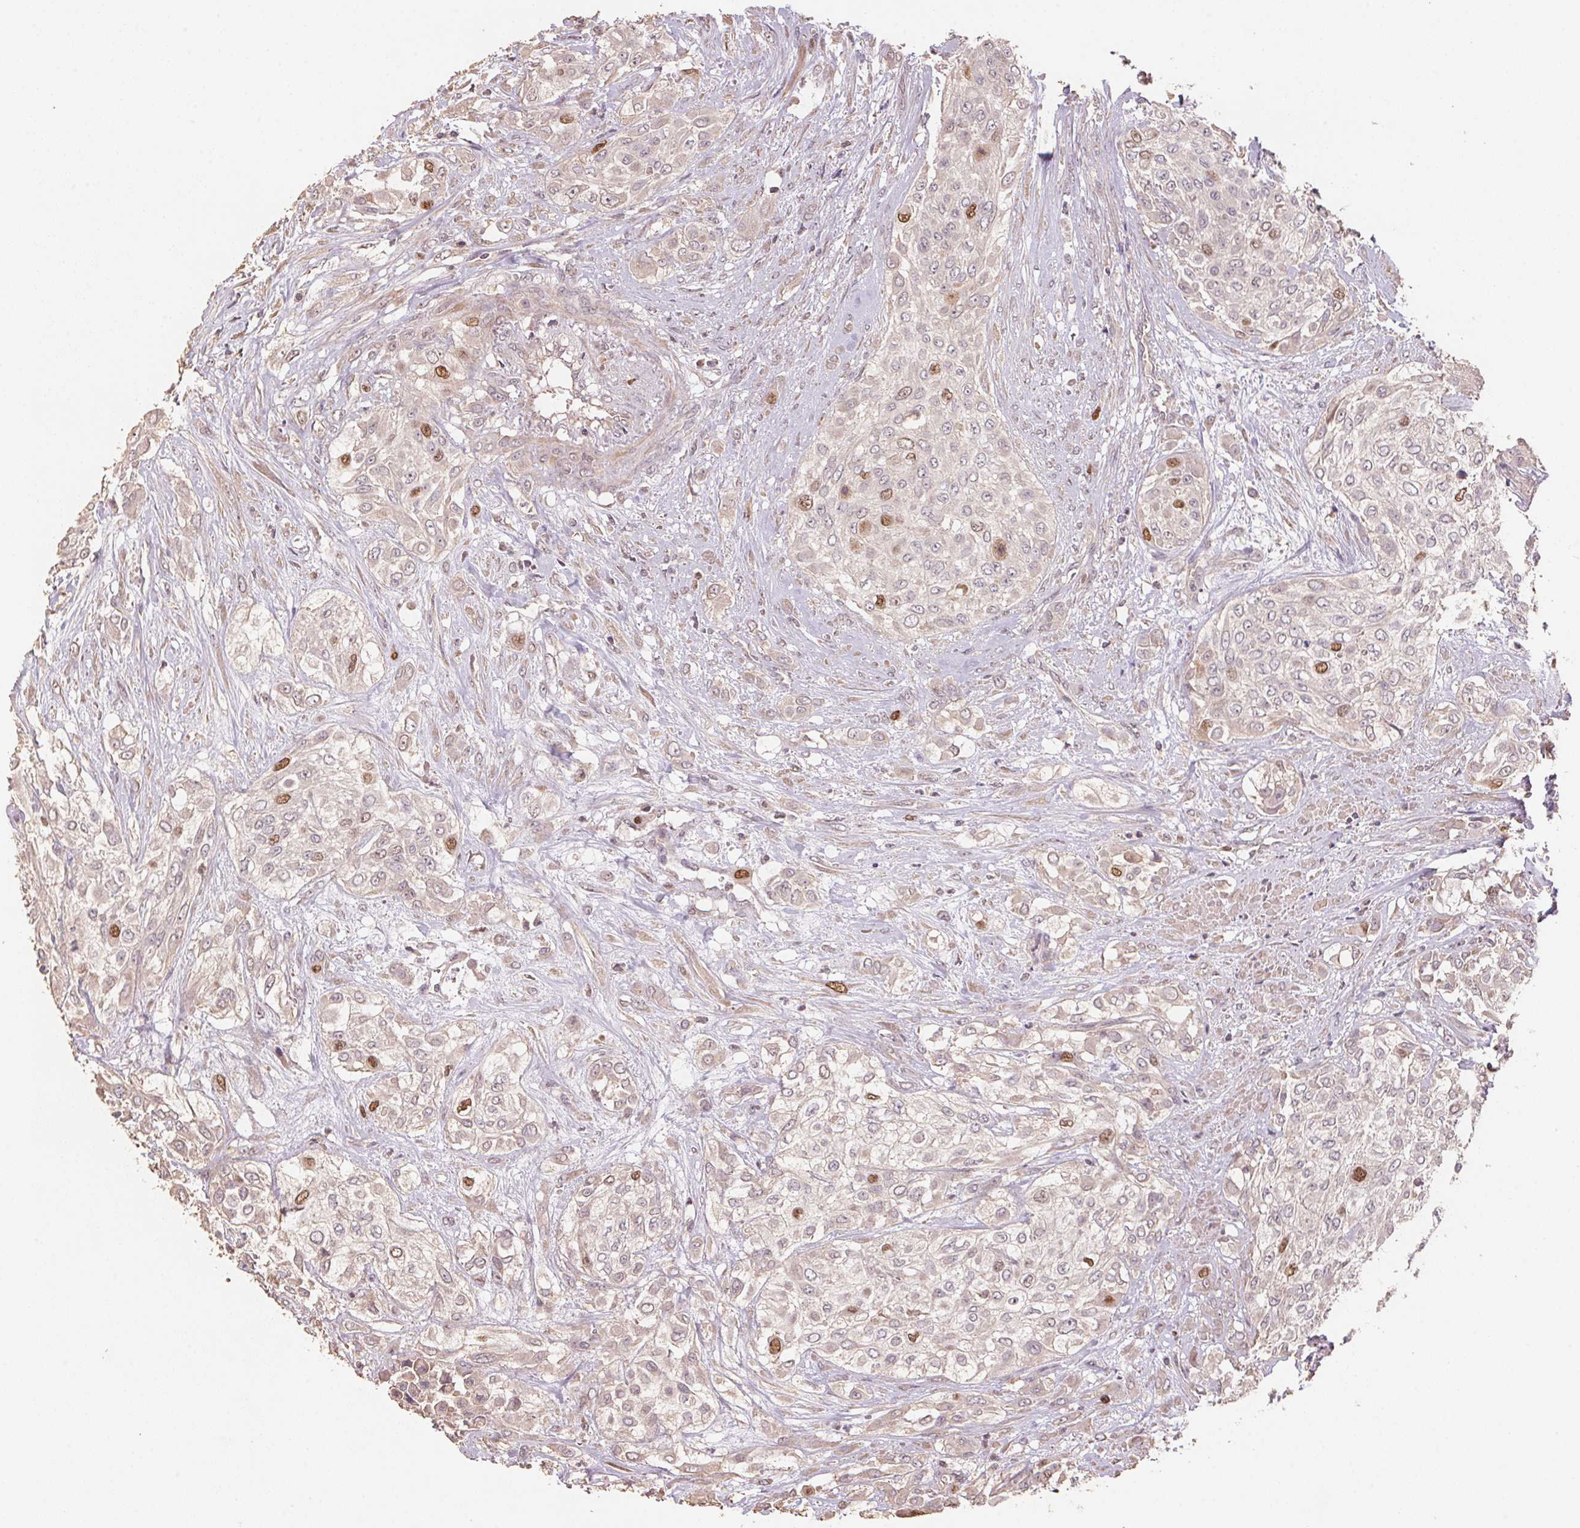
{"staining": {"intensity": "moderate", "quantity": "<25%", "location": "nuclear"}, "tissue": "urothelial cancer", "cell_type": "Tumor cells", "image_type": "cancer", "snomed": [{"axis": "morphology", "description": "Urothelial carcinoma, High grade"}, {"axis": "topography", "description": "Urinary bladder"}], "caption": "Urothelial carcinoma (high-grade) stained for a protein (brown) displays moderate nuclear positive expression in about <25% of tumor cells.", "gene": "CENPF", "patient": {"sex": "male", "age": 57}}